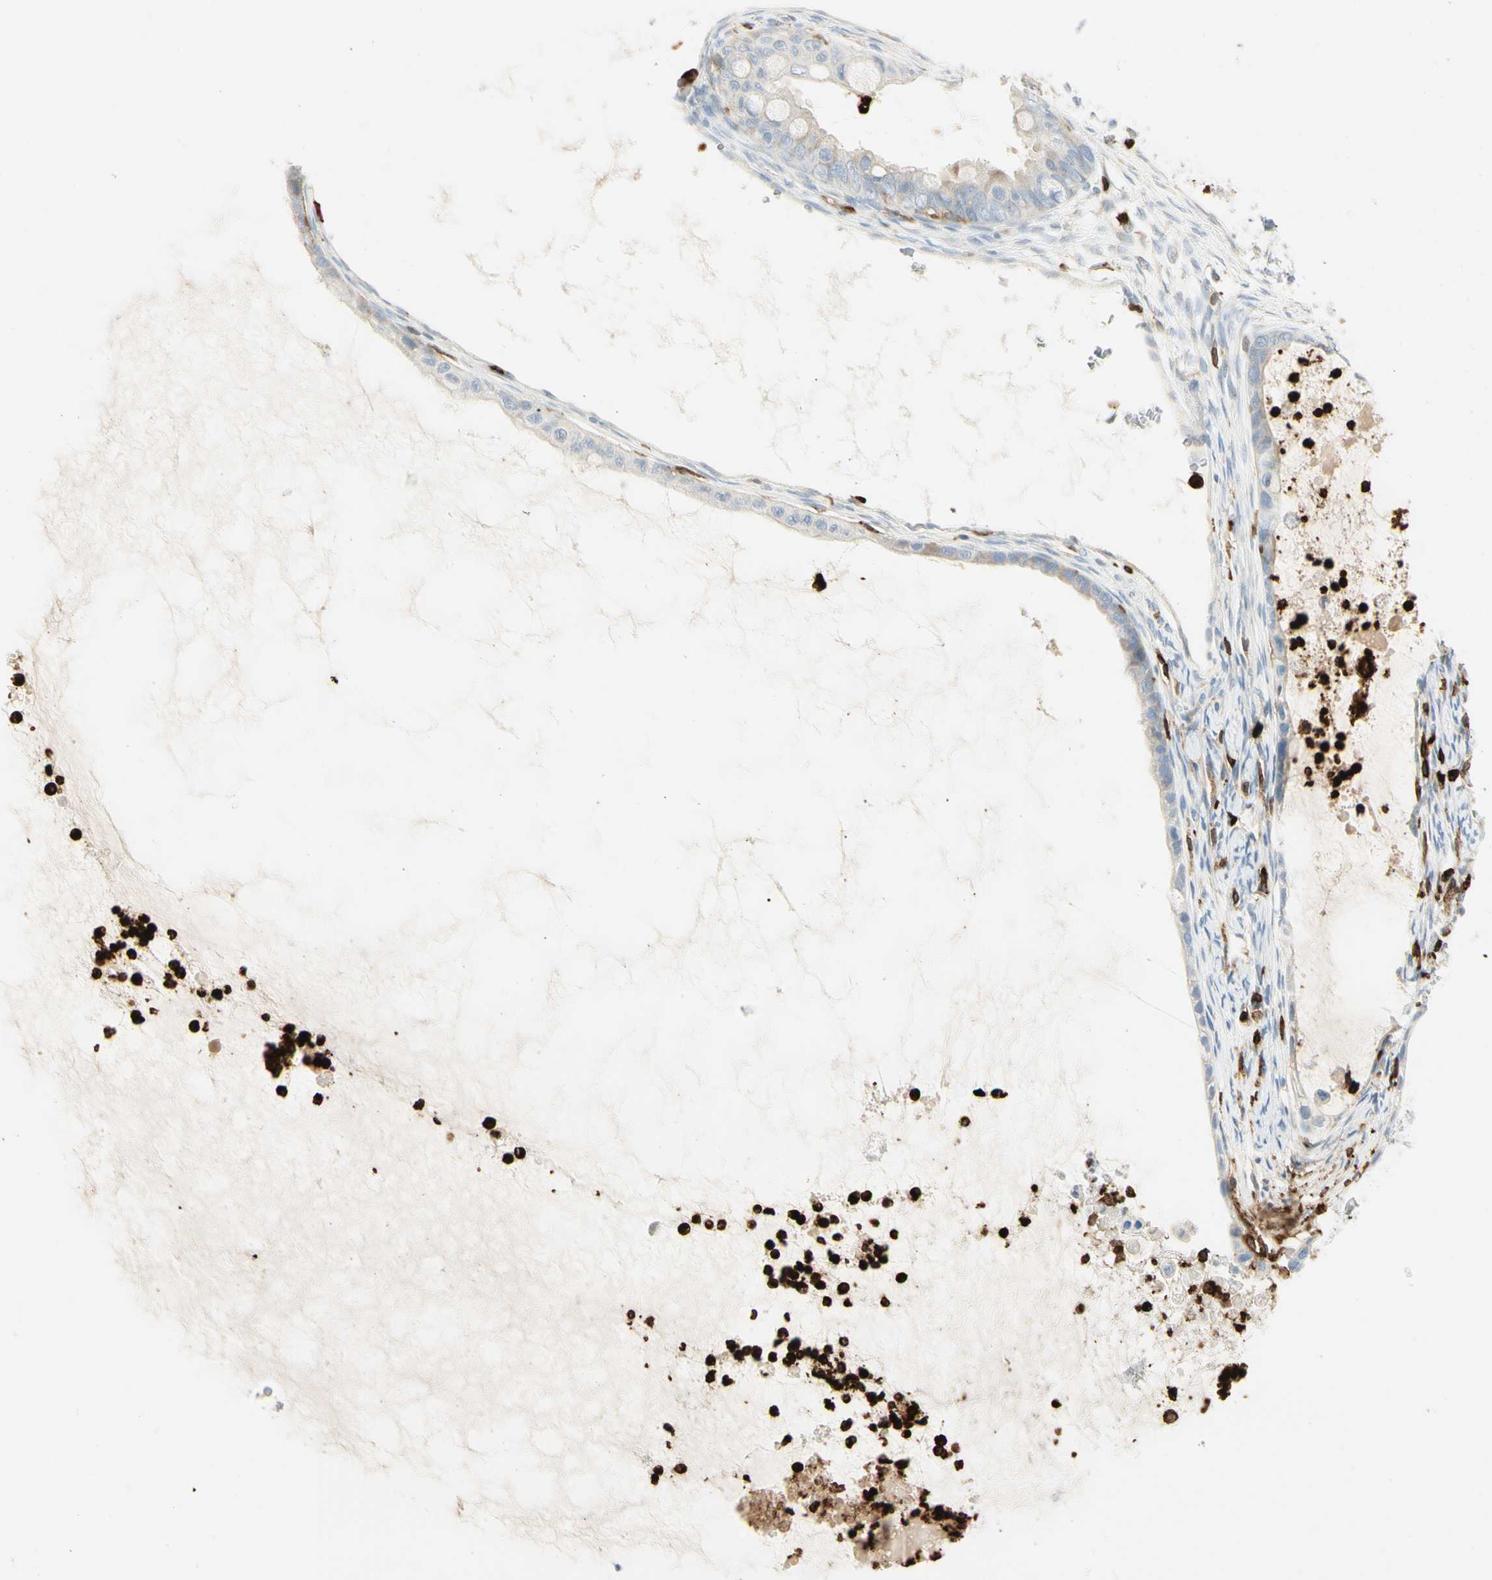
{"staining": {"intensity": "weak", "quantity": "<25%", "location": "cytoplasmic/membranous"}, "tissue": "ovarian cancer", "cell_type": "Tumor cells", "image_type": "cancer", "snomed": [{"axis": "morphology", "description": "Cystadenocarcinoma, mucinous, NOS"}, {"axis": "topography", "description": "Ovary"}], "caption": "High magnification brightfield microscopy of ovarian cancer stained with DAB (3,3'-diaminobenzidine) (brown) and counterstained with hematoxylin (blue): tumor cells show no significant expression. The staining is performed using DAB (3,3'-diaminobenzidine) brown chromogen with nuclei counter-stained in using hematoxylin.", "gene": "ITGB2", "patient": {"sex": "female", "age": 80}}